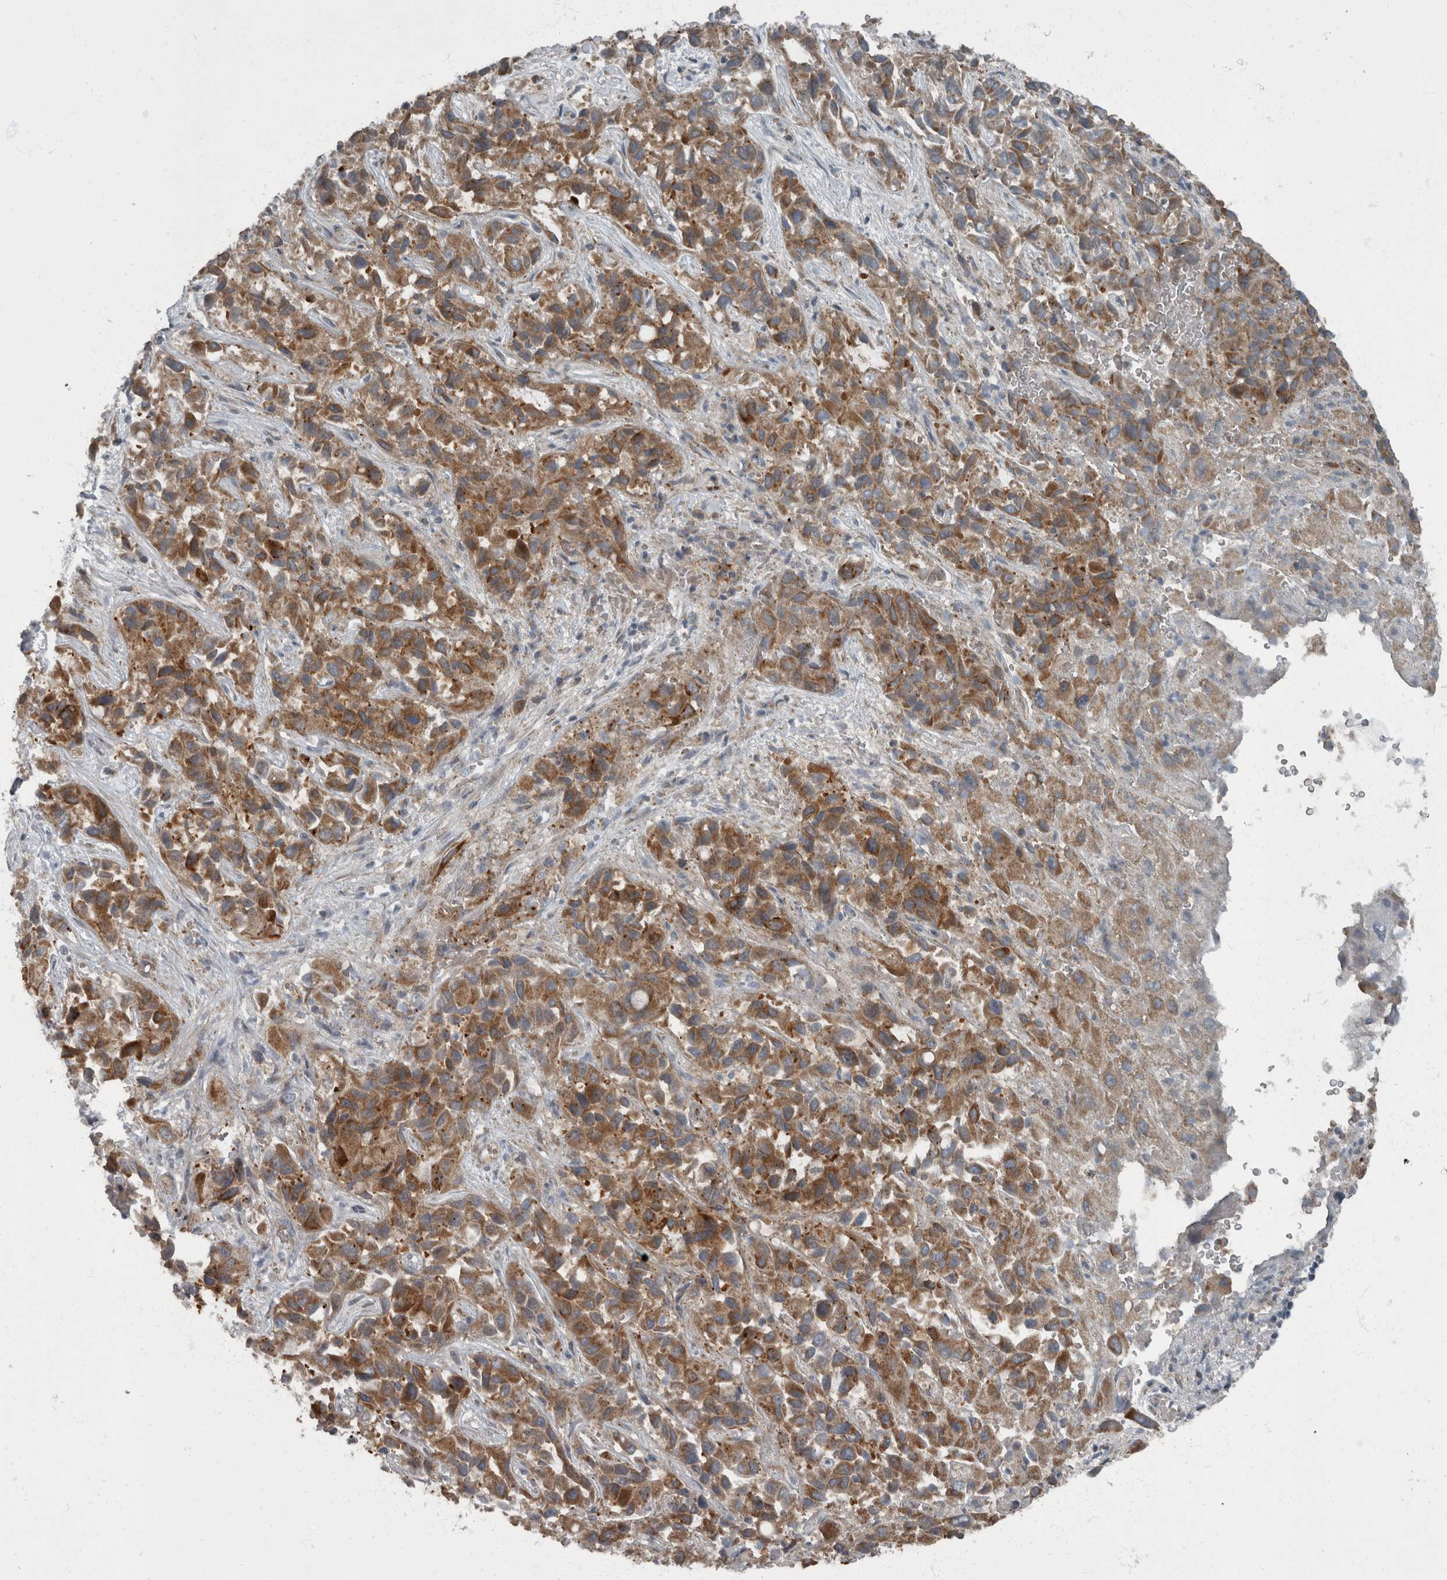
{"staining": {"intensity": "strong", "quantity": ">75%", "location": "cytoplasmic/membranous"}, "tissue": "liver cancer", "cell_type": "Tumor cells", "image_type": "cancer", "snomed": [{"axis": "morphology", "description": "Cholangiocarcinoma"}, {"axis": "topography", "description": "Liver"}], "caption": "IHC histopathology image of liver cancer stained for a protein (brown), which demonstrates high levels of strong cytoplasmic/membranous staining in about >75% of tumor cells.", "gene": "RABGGTB", "patient": {"sex": "female", "age": 52}}